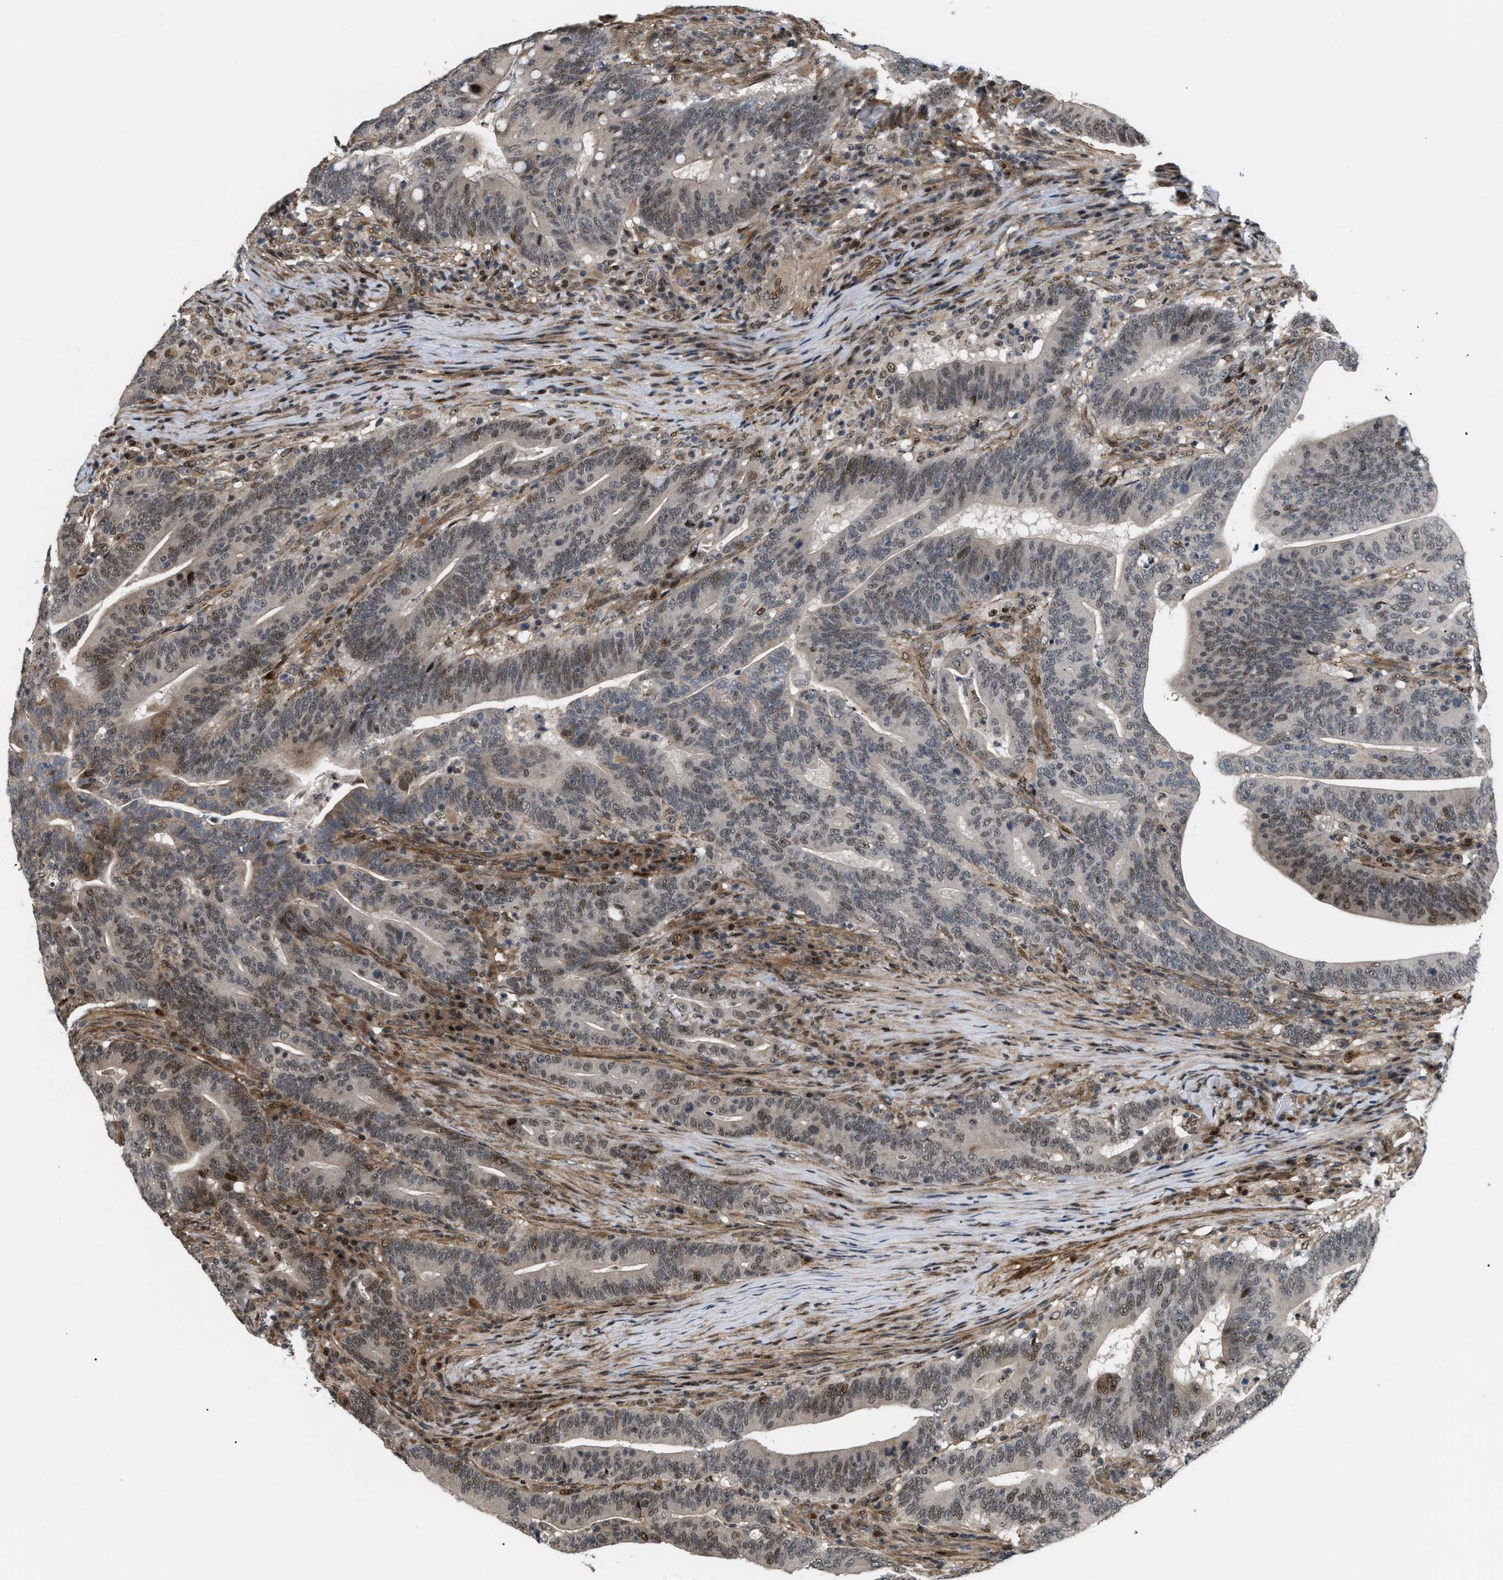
{"staining": {"intensity": "moderate", "quantity": "<25%", "location": "cytoplasmic/membranous,nuclear"}, "tissue": "colorectal cancer", "cell_type": "Tumor cells", "image_type": "cancer", "snomed": [{"axis": "morphology", "description": "Normal tissue, NOS"}, {"axis": "morphology", "description": "Adenocarcinoma, NOS"}, {"axis": "topography", "description": "Colon"}], "caption": "This is a histology image of IHC staining of colorectal adenocarcinoma, which shows moderate expression in the cytoplasmic/membranous and nuclear of tumor cells.", "gene": "LTA4H", "patient": {"sex": "female", "age": 66}}